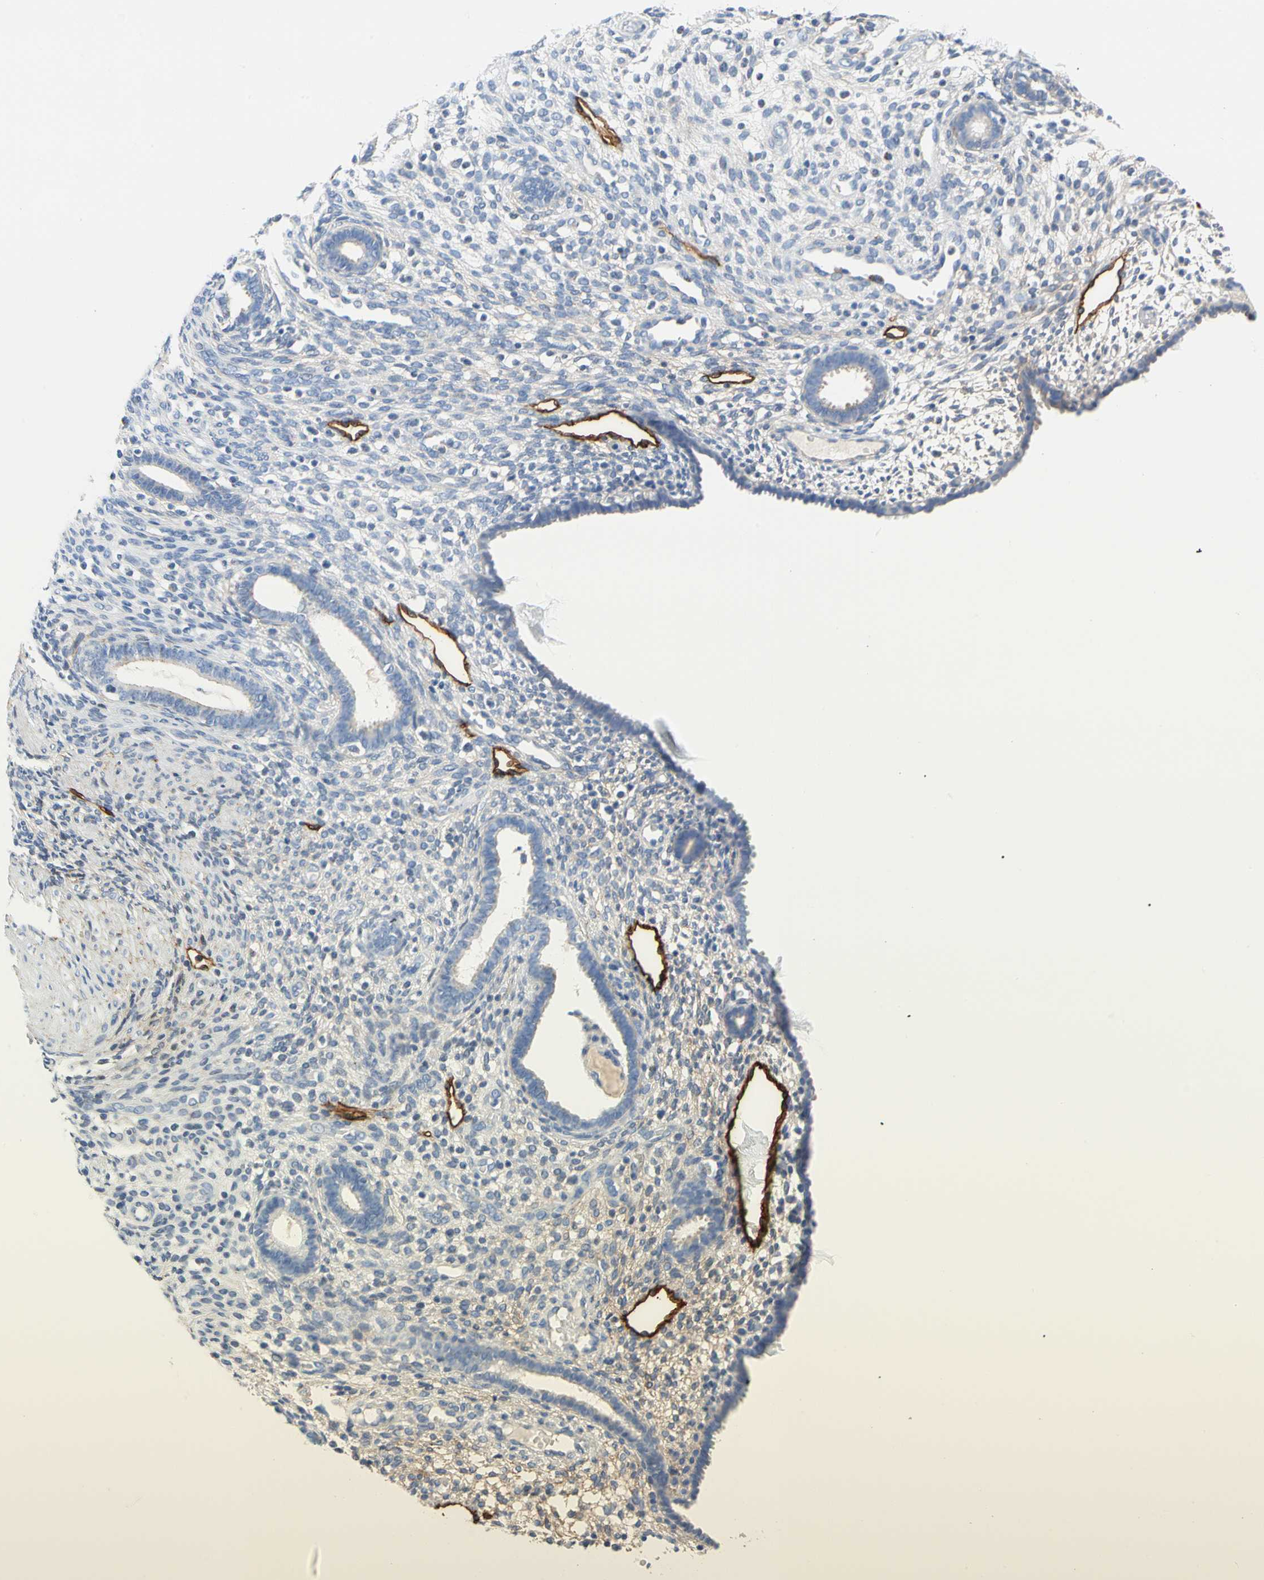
{"staining": {"intensity": "negative", "quantity": "none", "location": "none"}, "tissue": "endometrium", "cell_type": "Cells in endometrial stroma", "image_type": "normal", "snomed": [{"axis": "morphology", "description": "Normal tissue, NOS"}, {"axis": "topography", "description": "Endometrium"}], "caption": "This is an immunohistochemistry (IHC) micrograph of unremarkable human endometrium. There is no expression in cells in endometrial stroma.", "gene": "PDPN", "patient": {"sex": "female", "age": 72}}